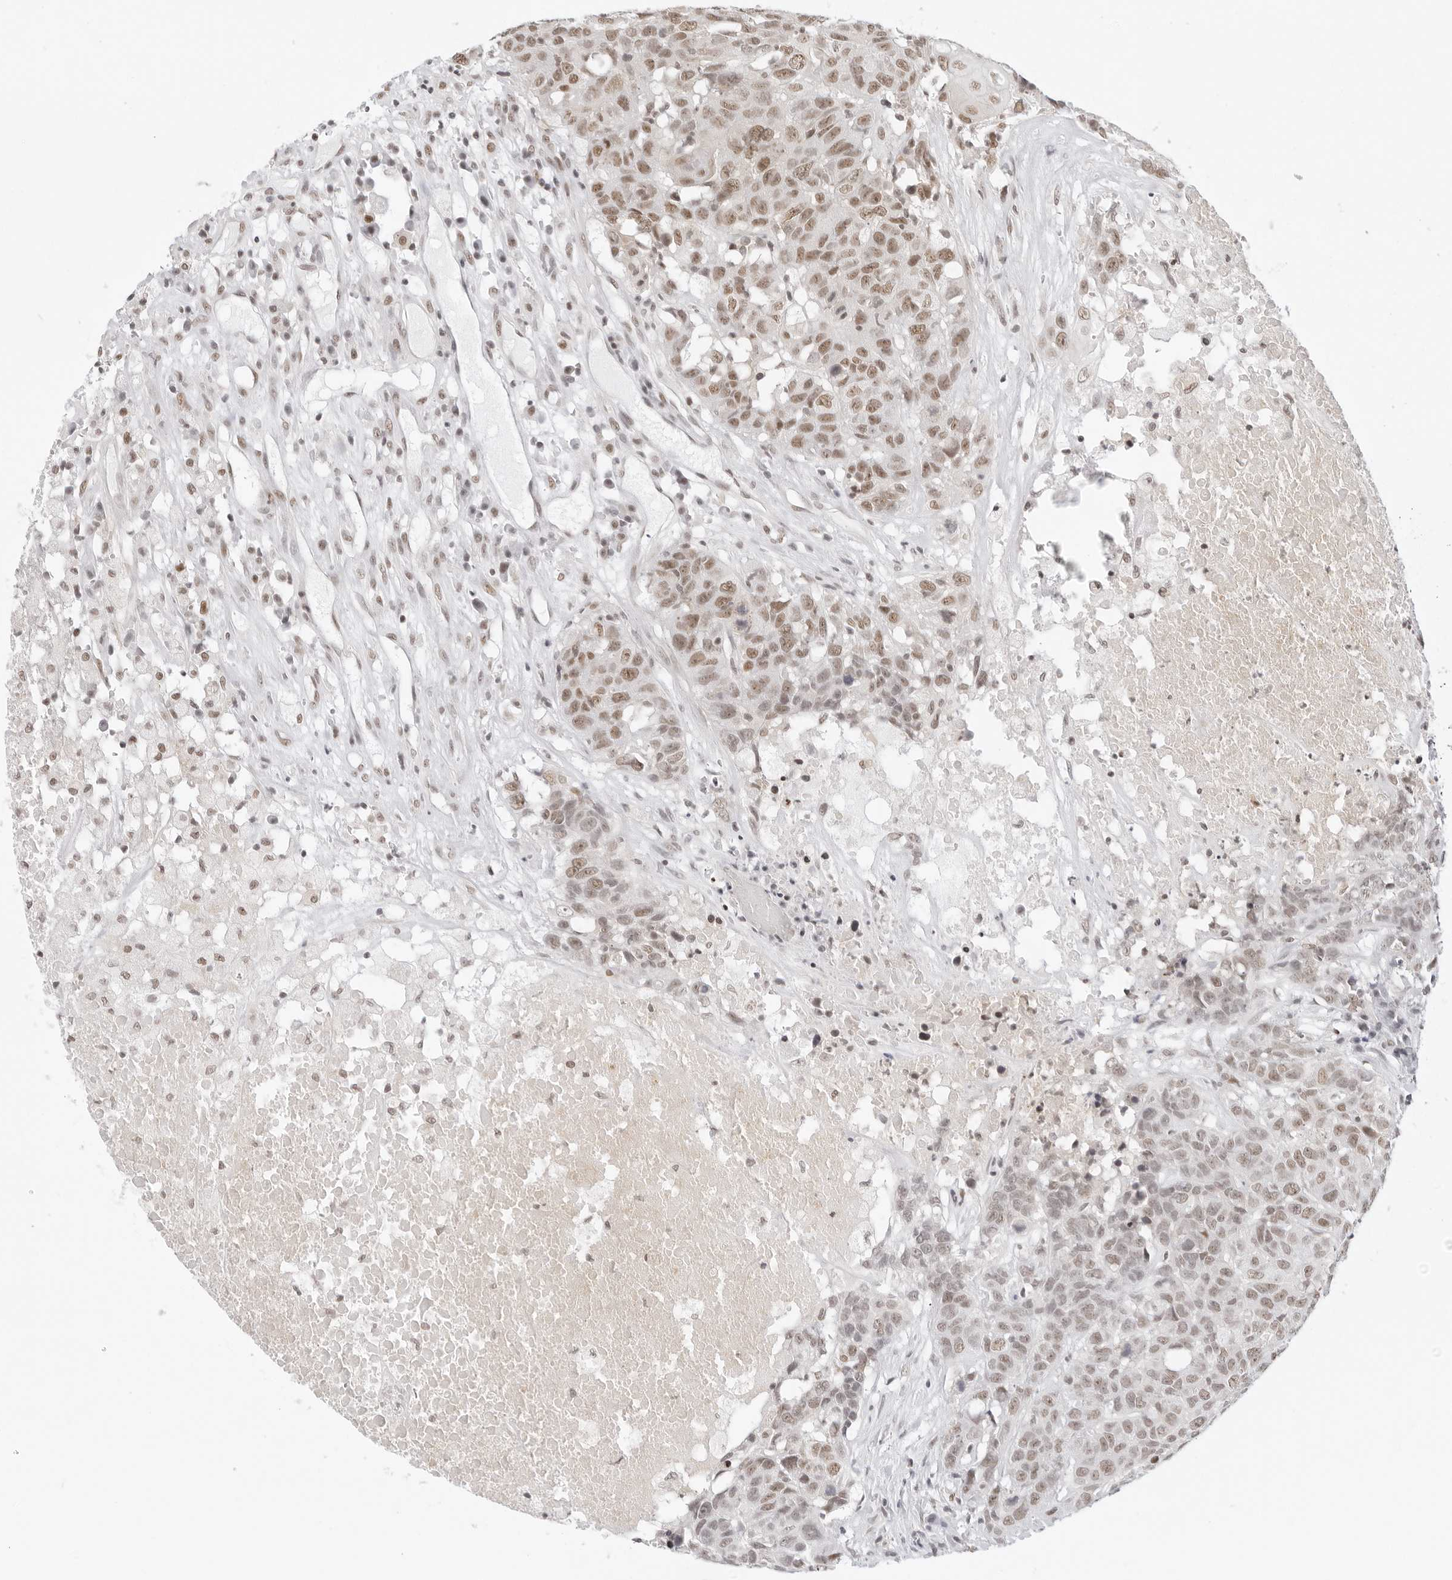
{"staining": {"intensity": "moderate", "quantity": "25%-75%", "location": "nuclear"}, "tissue": "head and neck cancer", "cell_type": "Tumor cells", "image_type": "cancer", "snomed": [{"axis": "morphology", "description": "Squamous cell carcinoma, NOS"}, {"axis": "topography", "description": "Head-Neck"}], "caption": "DAB (3,3'-diaminobenzidine) immunohistochemical staining of head and neck cancer exhibits moderate nuclear protein staining in about 25%-75% of tumor cells.", "gene": "TCIM", "patient": {"sex": "male", "age": 66}}